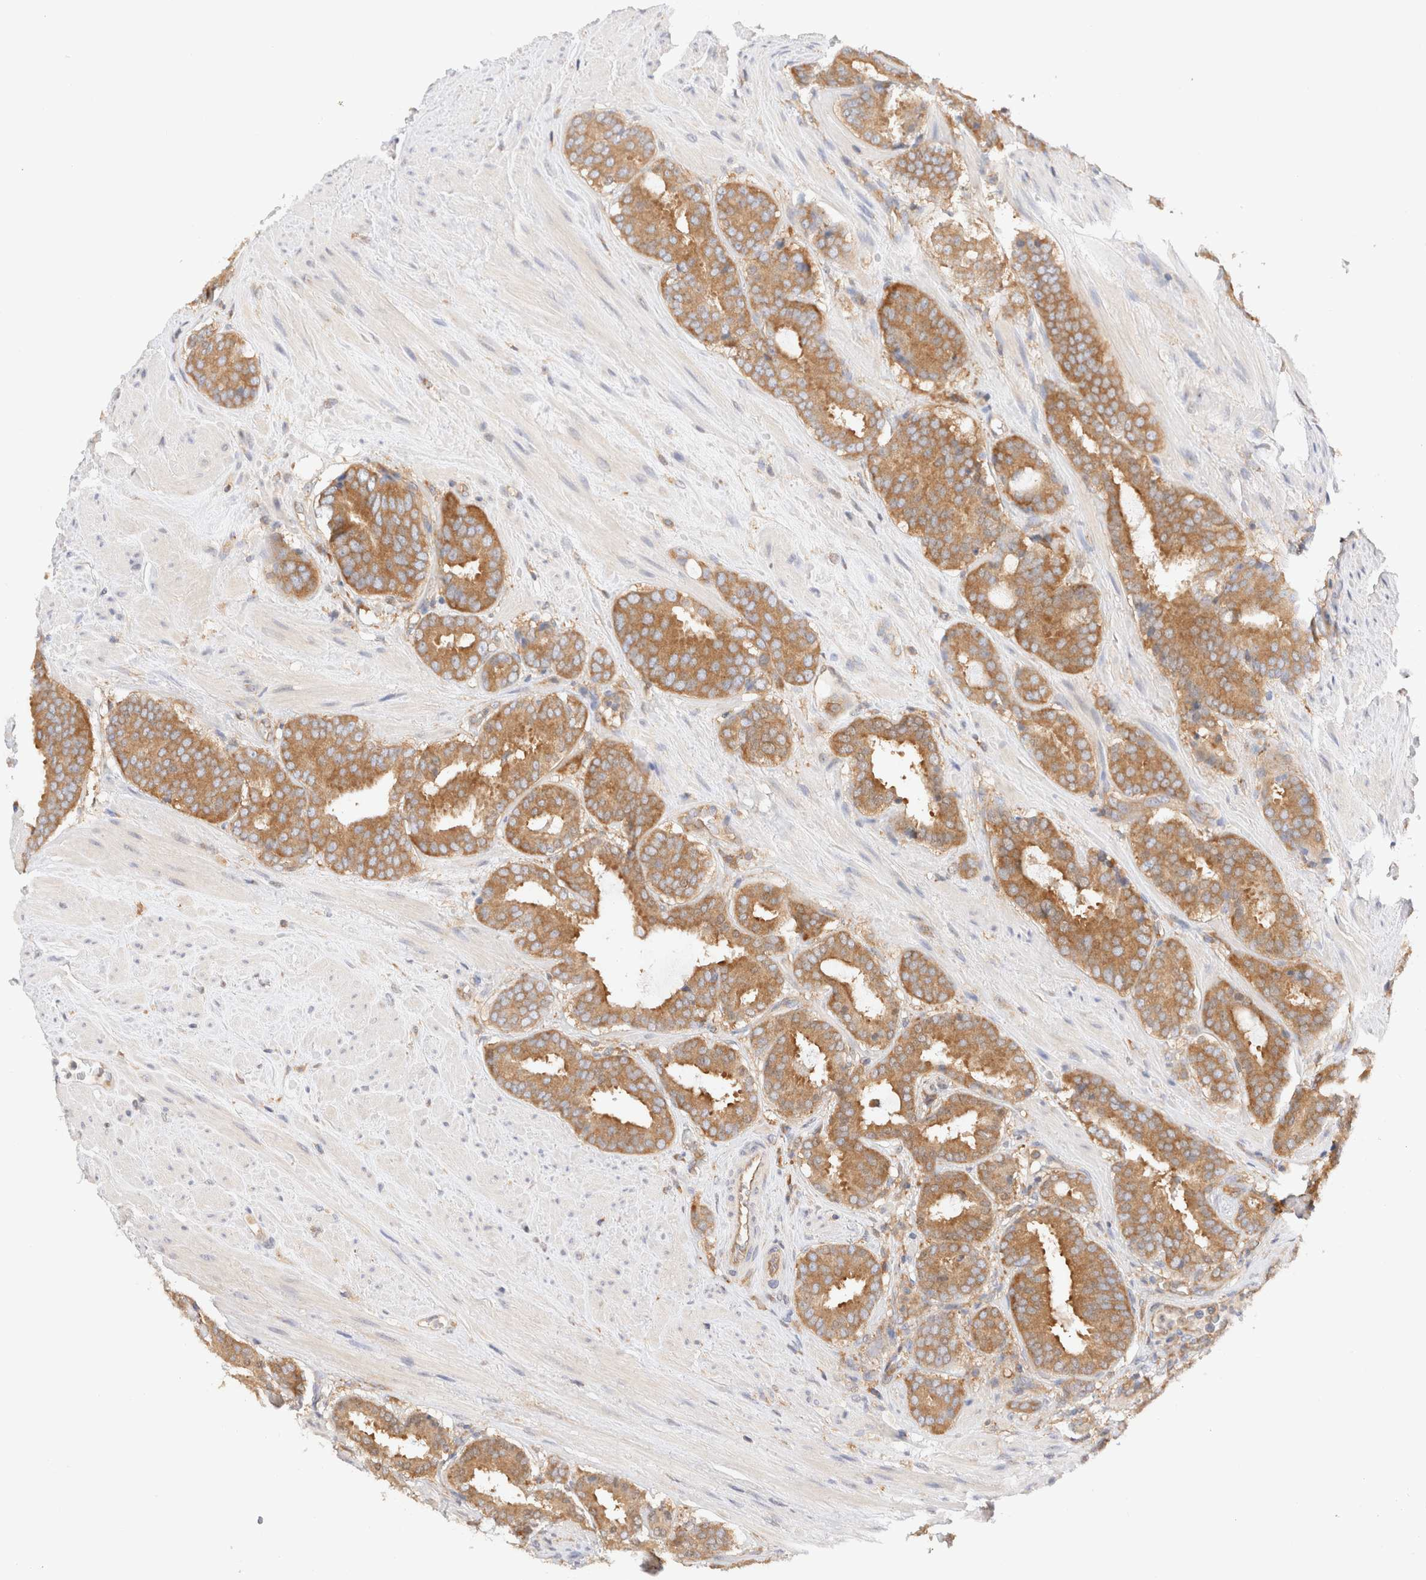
{"staining": {"intensity": "moderate", "quantity": ">75%", "location": "cytoplasmic/membranous"}, "tissue": "prostate cancer", "cell_type": "Tumor cells", "image_type": "cancer", "snomed": [{"axis": "morphology", "description": "Adenocarcinoma, Low grade"}, {"axis": "topography", "description": "Prostate"}], "caption": "About >75% of tumor cells in prostate cancer (adenocarcinoma (low-grade)) display moderate cytoplasmic/membranous protein staining as visualized by brown immunohistochemical staining.", "gene": "RABEP1", "patient": {"sex": "male", "age": 69}}